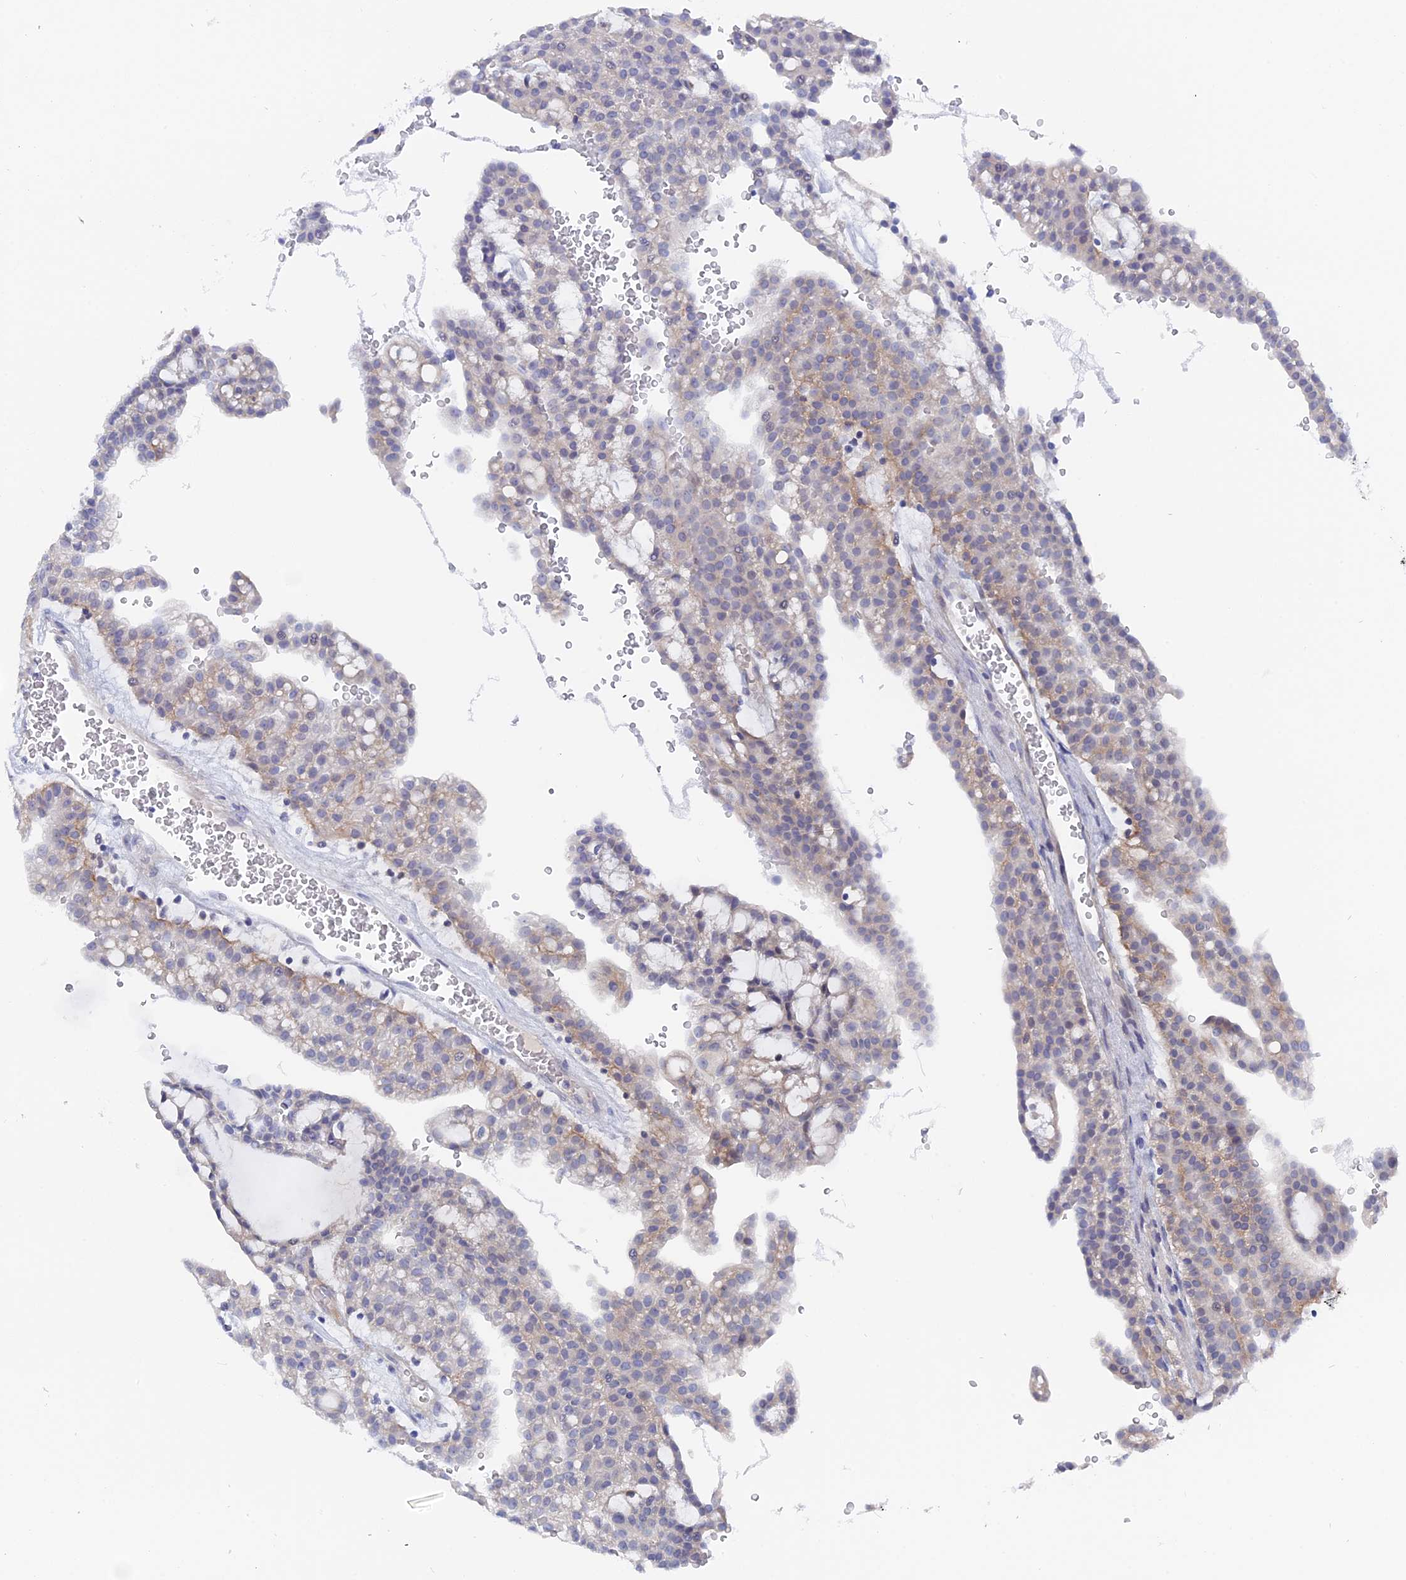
{"staining": {"intensity": "weak", "quantity": "<25%", "location": "cytoplasmic/membranous"}, "tissue": "renal cancer", "cell_type": "Tumor cells", "image_type": "cancer", "snomed": [{"axis": "morphology", "description": "Adenocarcinoma, NOS"}, {"axis": "topography", "description": "Kidney"}], "caption": "A high-resolution micrograph shows immunohistochemistry (IHC) staining of renal cancer, which displays no significant expression in tumor cells.", "gene": "DACT3", "patient": {"sex": "male", "age": 63}}